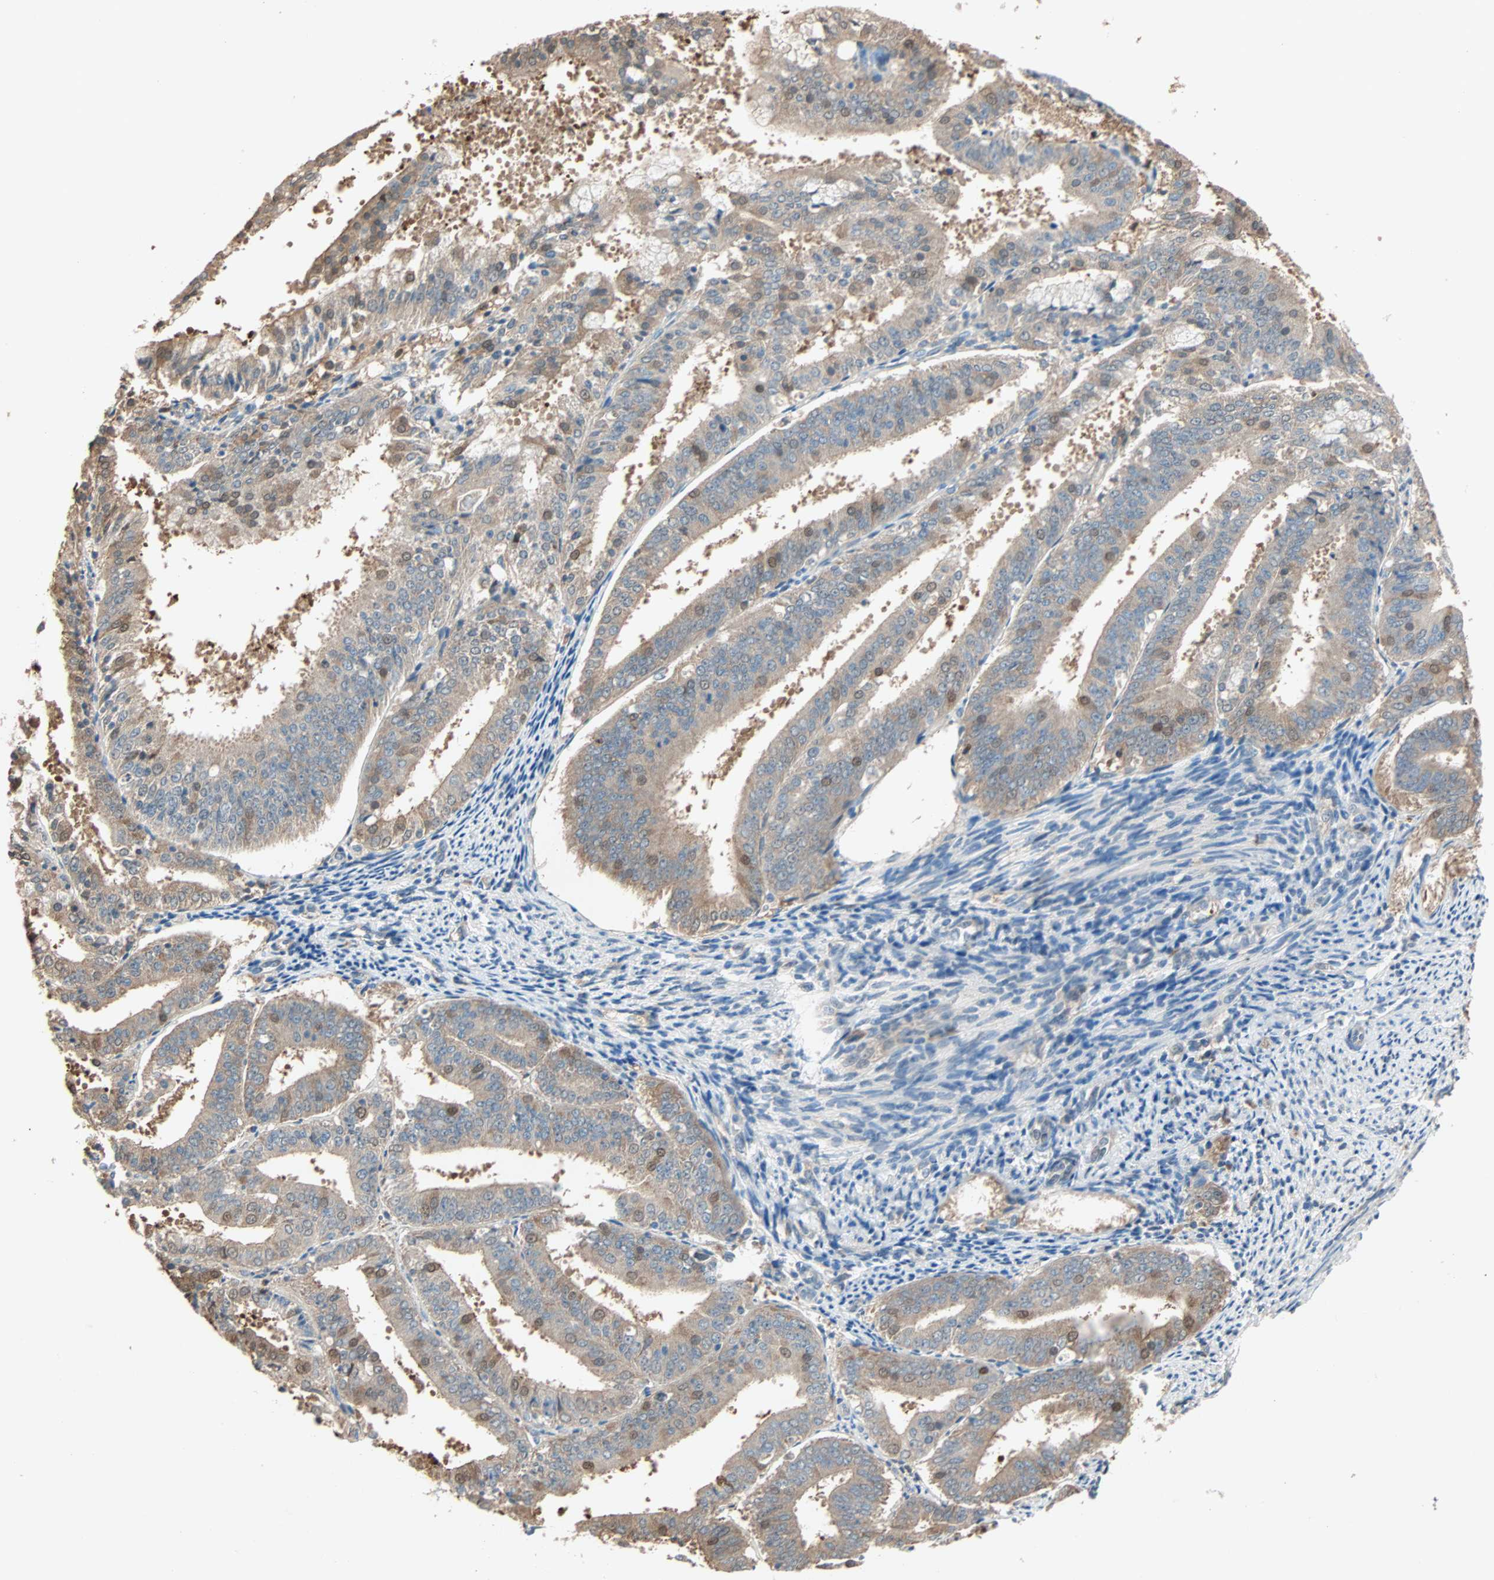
{"staining": {"intensity": "moderate", "quantity": ">75%", "location": "cytoplasmic/membranous,nuclear"}, "tissue": "endometrial cancer", "cell_type": "Tumor cells", "image_type": "cancer", "snomed": [{"axis": "morphology", "description": "Adenocarcinoma, NOS"}, {"axis": "topography", "description": "Endometrium"}], "caption": "Endometrial cancer stained for a protein (brown) shows moderate cytoplasmic/membranous and nuclear positive staining in about >75% of tumor cells.", "gene": "PRDX1", "patient": {"sex": "female", "age": 63}}